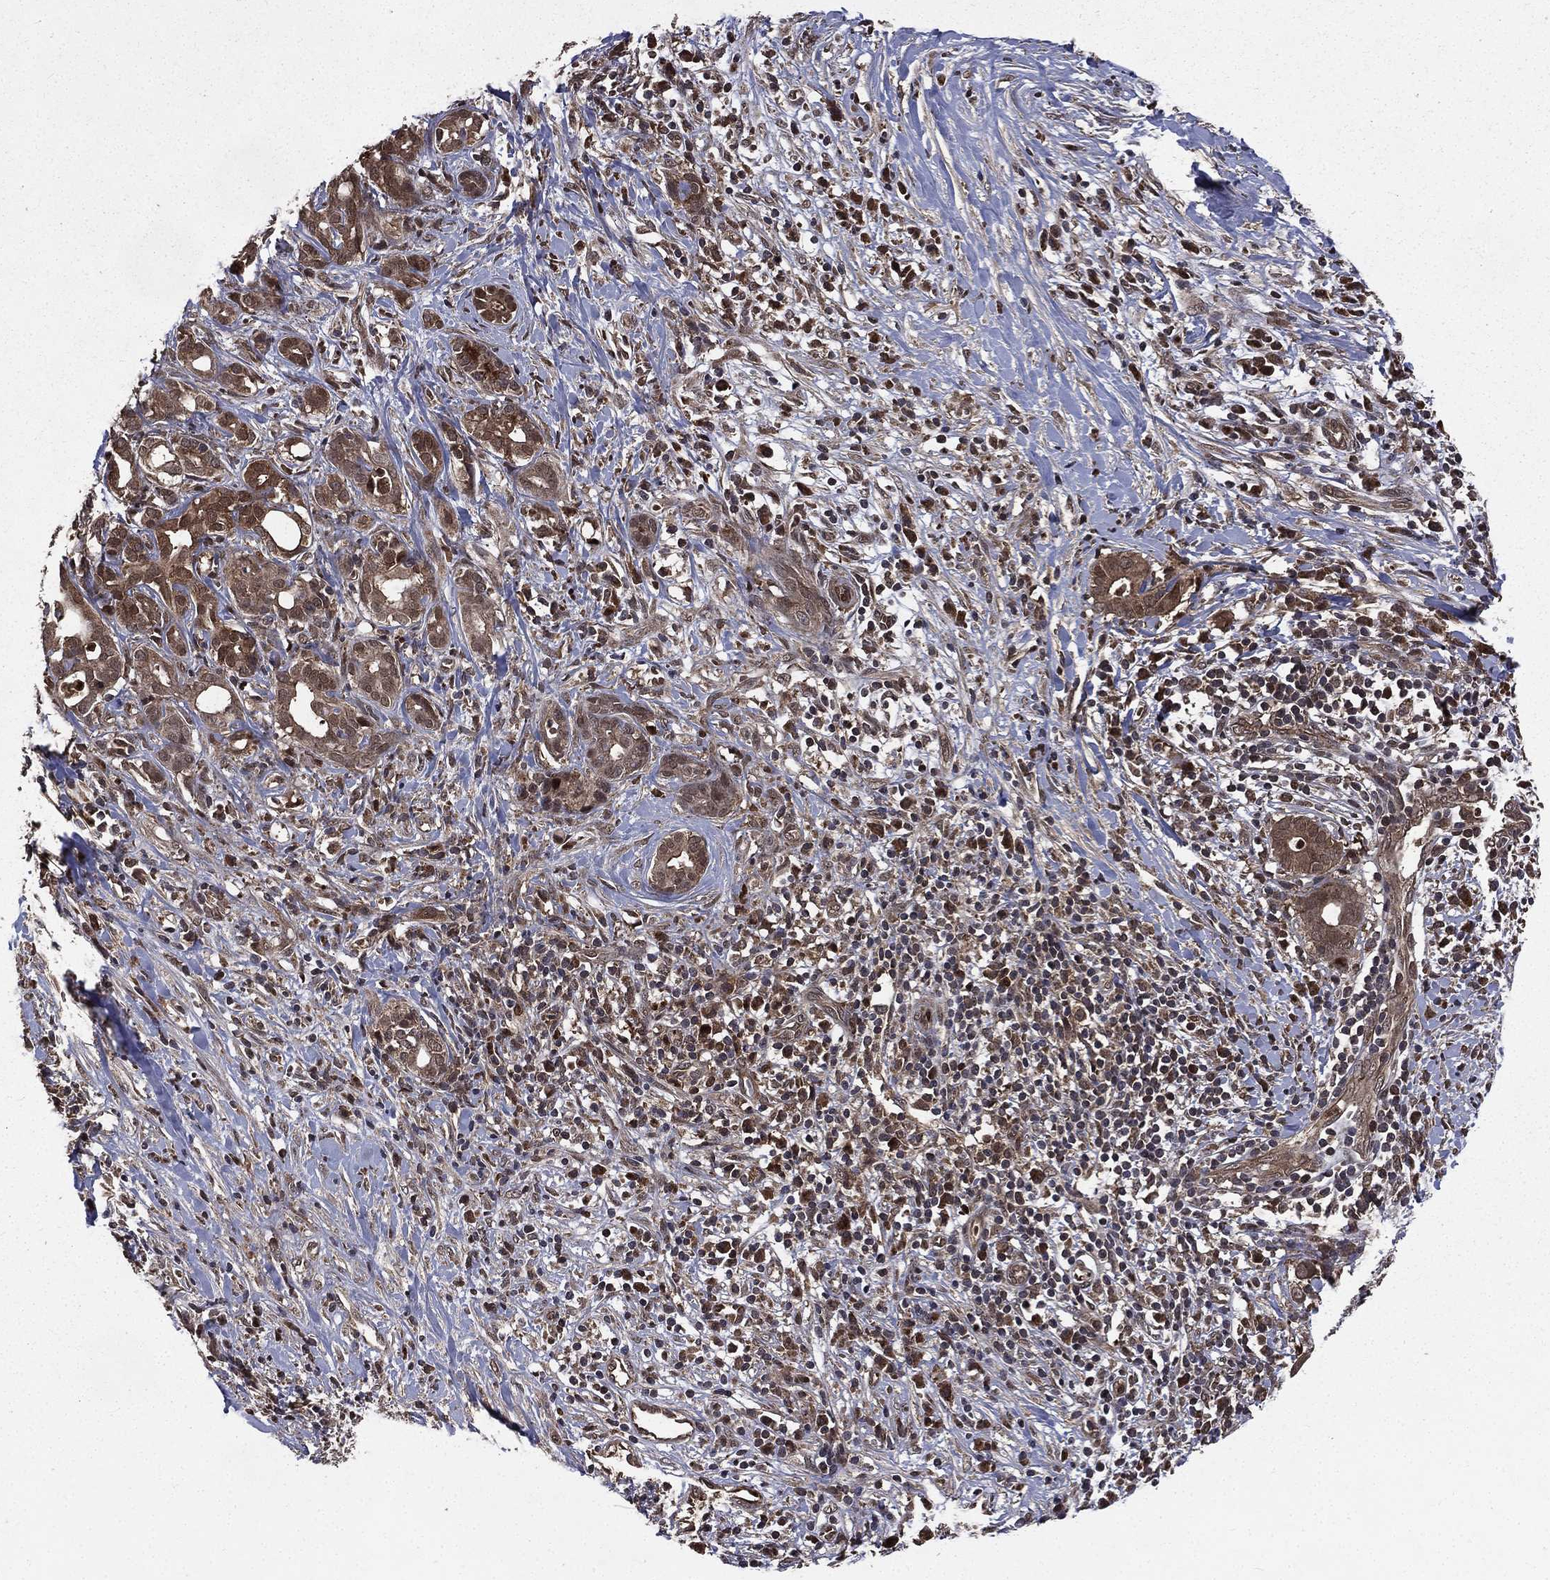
{"staining": {"intensity": "moderate", "quantity": ">75%", "location": "cytoplasmic/membranous"}, "tissue": "pancreatic cancer", "cell_type": "Tumor cells", "image_type": "cancer", "snomed": [{"axis": "morphology", "description": "Adenocarcinoma, NOS"}, {"axis": "topography", "description": "Pancreas"}], "caption": "Protein expression analysis of pancreatic cancer displays moderate cytoplasmic/membranous expression in about >75% of tumor cells.", "gene": "LENG8", "patient": {"sex": "male", "age": 61}}